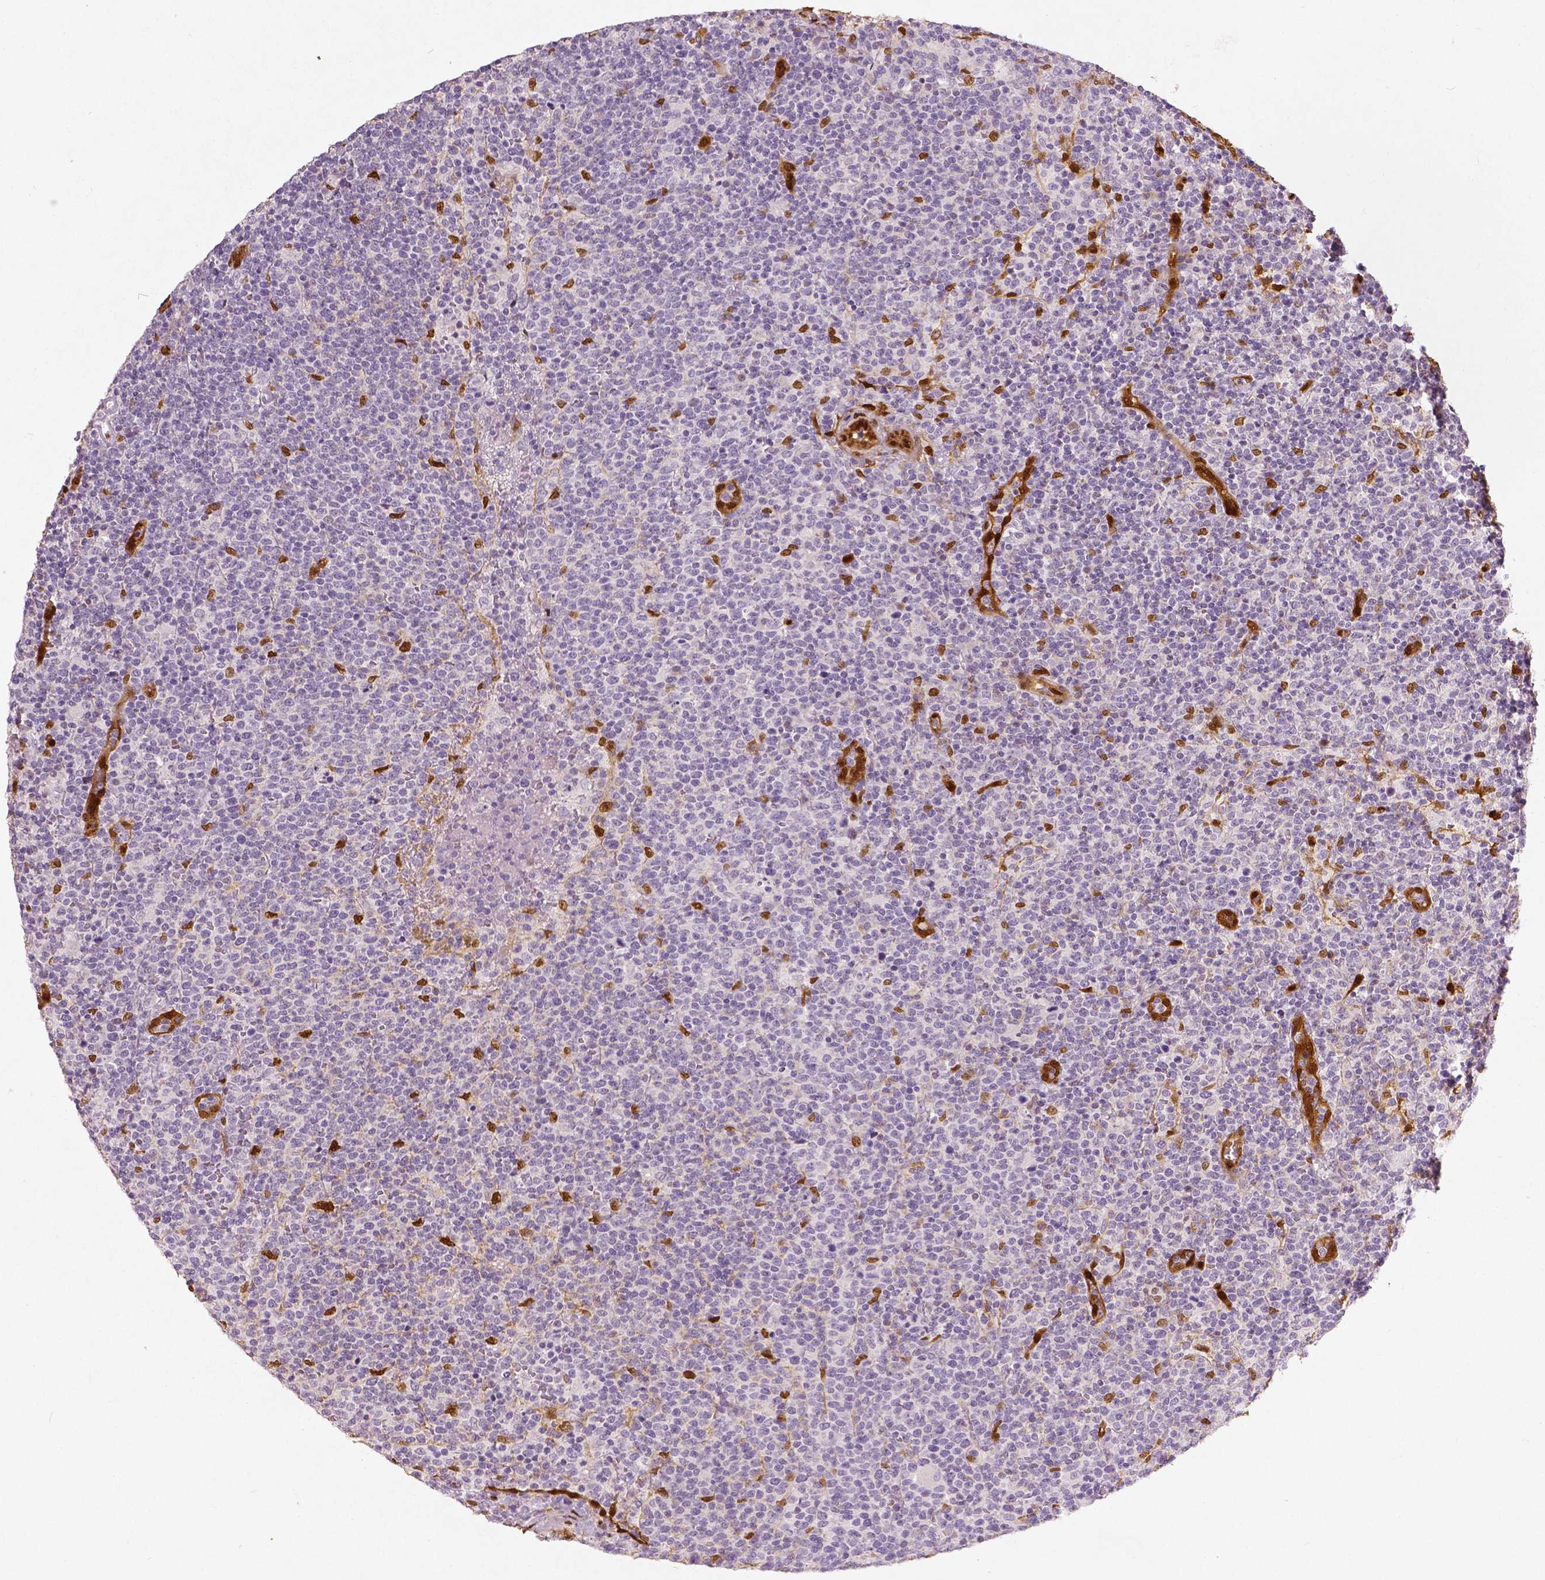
{"staining": {"intensity": "negative", "quantity": "none", "location": "none"}, "tissue": "lymphoma", "cell_type": "Tumor cells", "image_type": "cancer", "snomed": [{"axis": "morphology", "description": "Malignant lymphoma, non-Hodgkin's type, High grade"}, {"axis": "topography", "description": "Lymph node"}], "caption": "High-grade malignant lymphoma, non-Hodgkin's type was stained to show a protein in brown. There is no significant expression in tumor cells.", "gene": "WWTR1", "patient": {"sex": "male", "age": 61}}